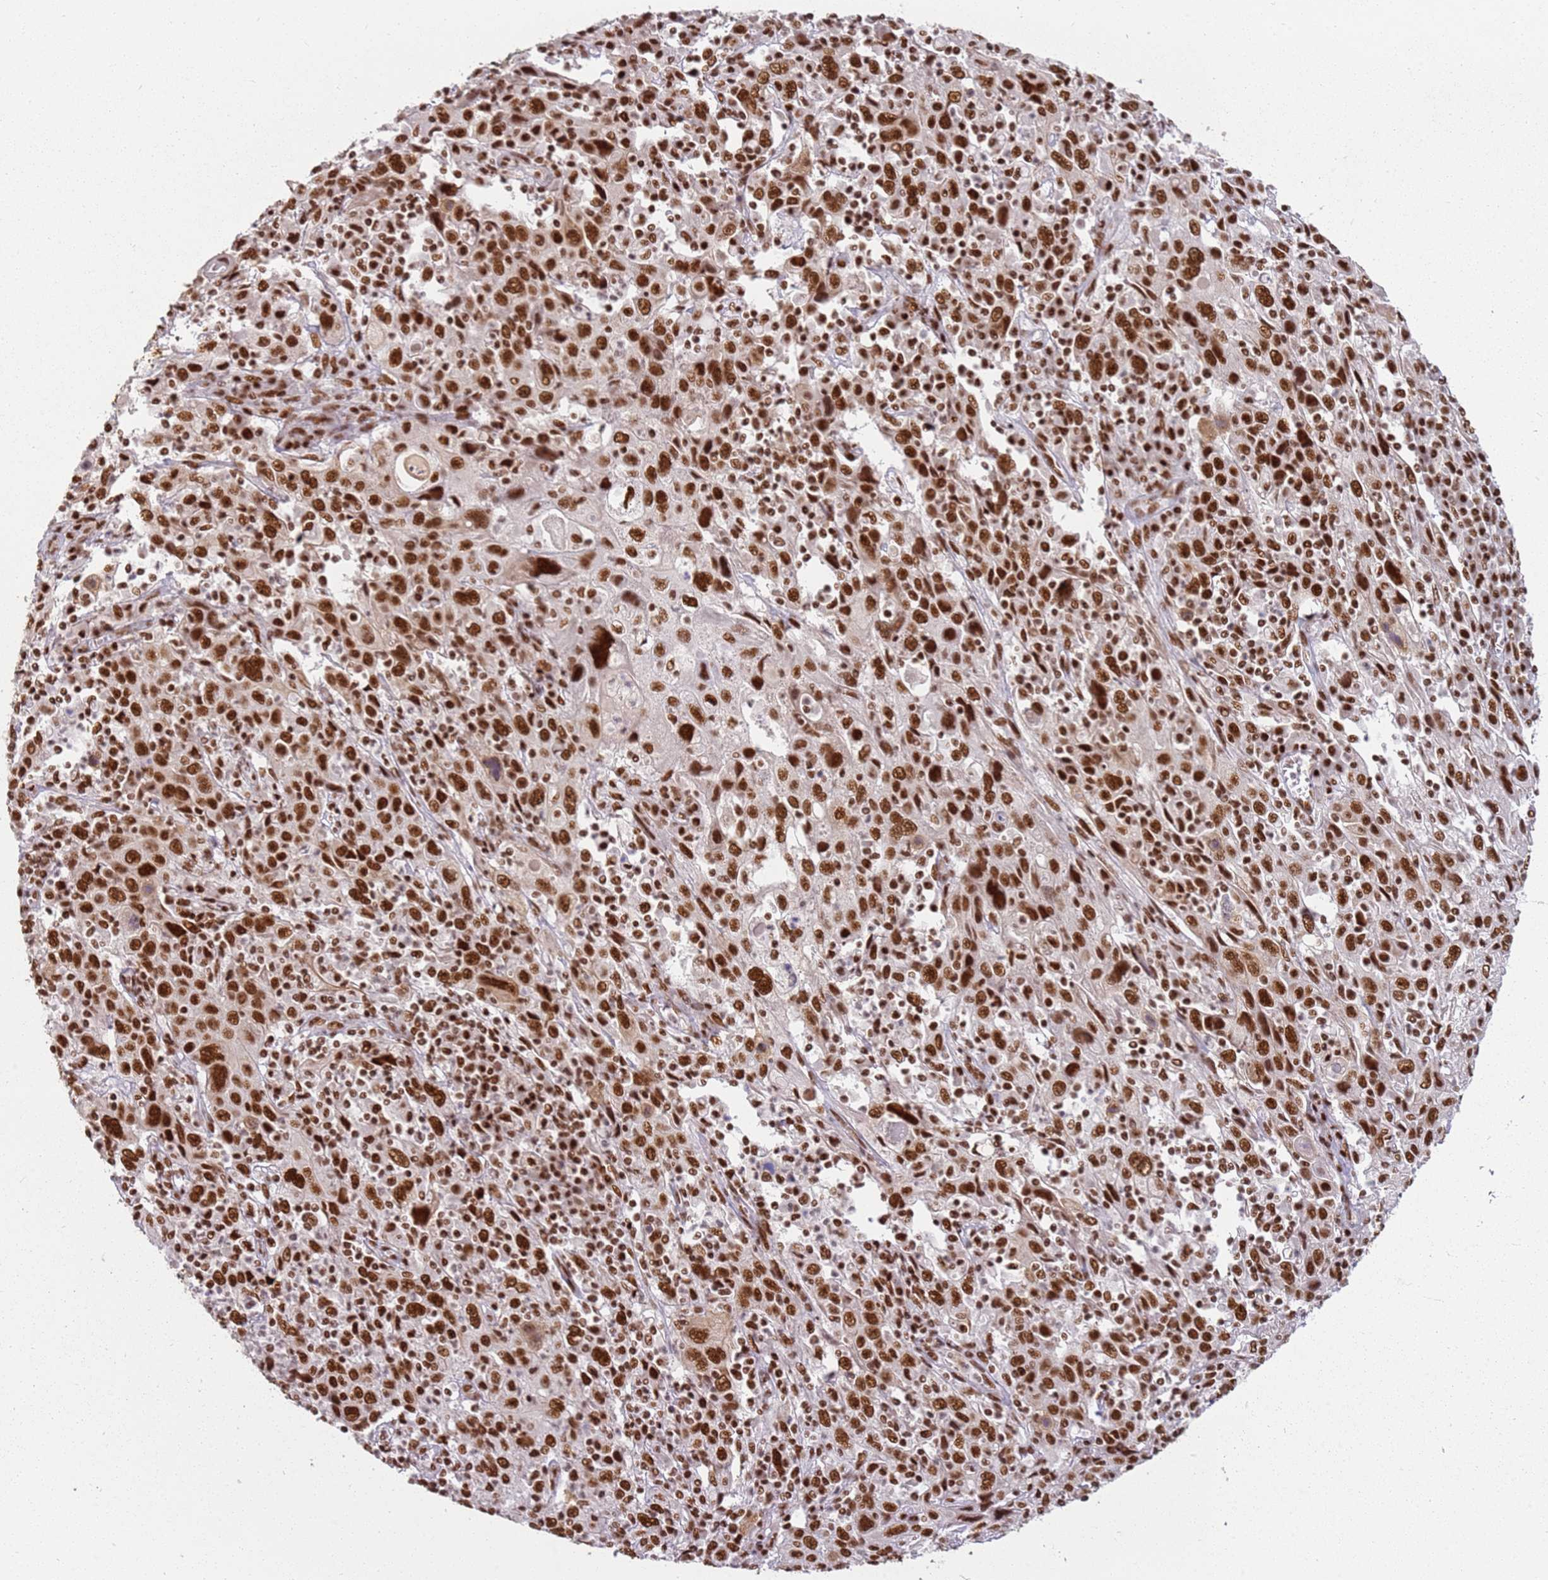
{"staining": {"intensity": "strong", "quantity": ">75%", "location": "nuclear"}, "tissue": "cervical cancer", "cell_type": "Tumor cells", "image_type": "cancer", "snomed": [{"axis": "morphology", "description": "Squamous cell carcinoma, NOS"}, {"axis": "topography", "description": "Cervix"}], "caption": "There is high levels of strong nuclear staining in tumor cells of cervical squamous cell carcinoma, as demonstrated by immunohistochemical staining (brown color).", "gene": "TENT4A", "patient": {"sex": "female", "age": 46}}